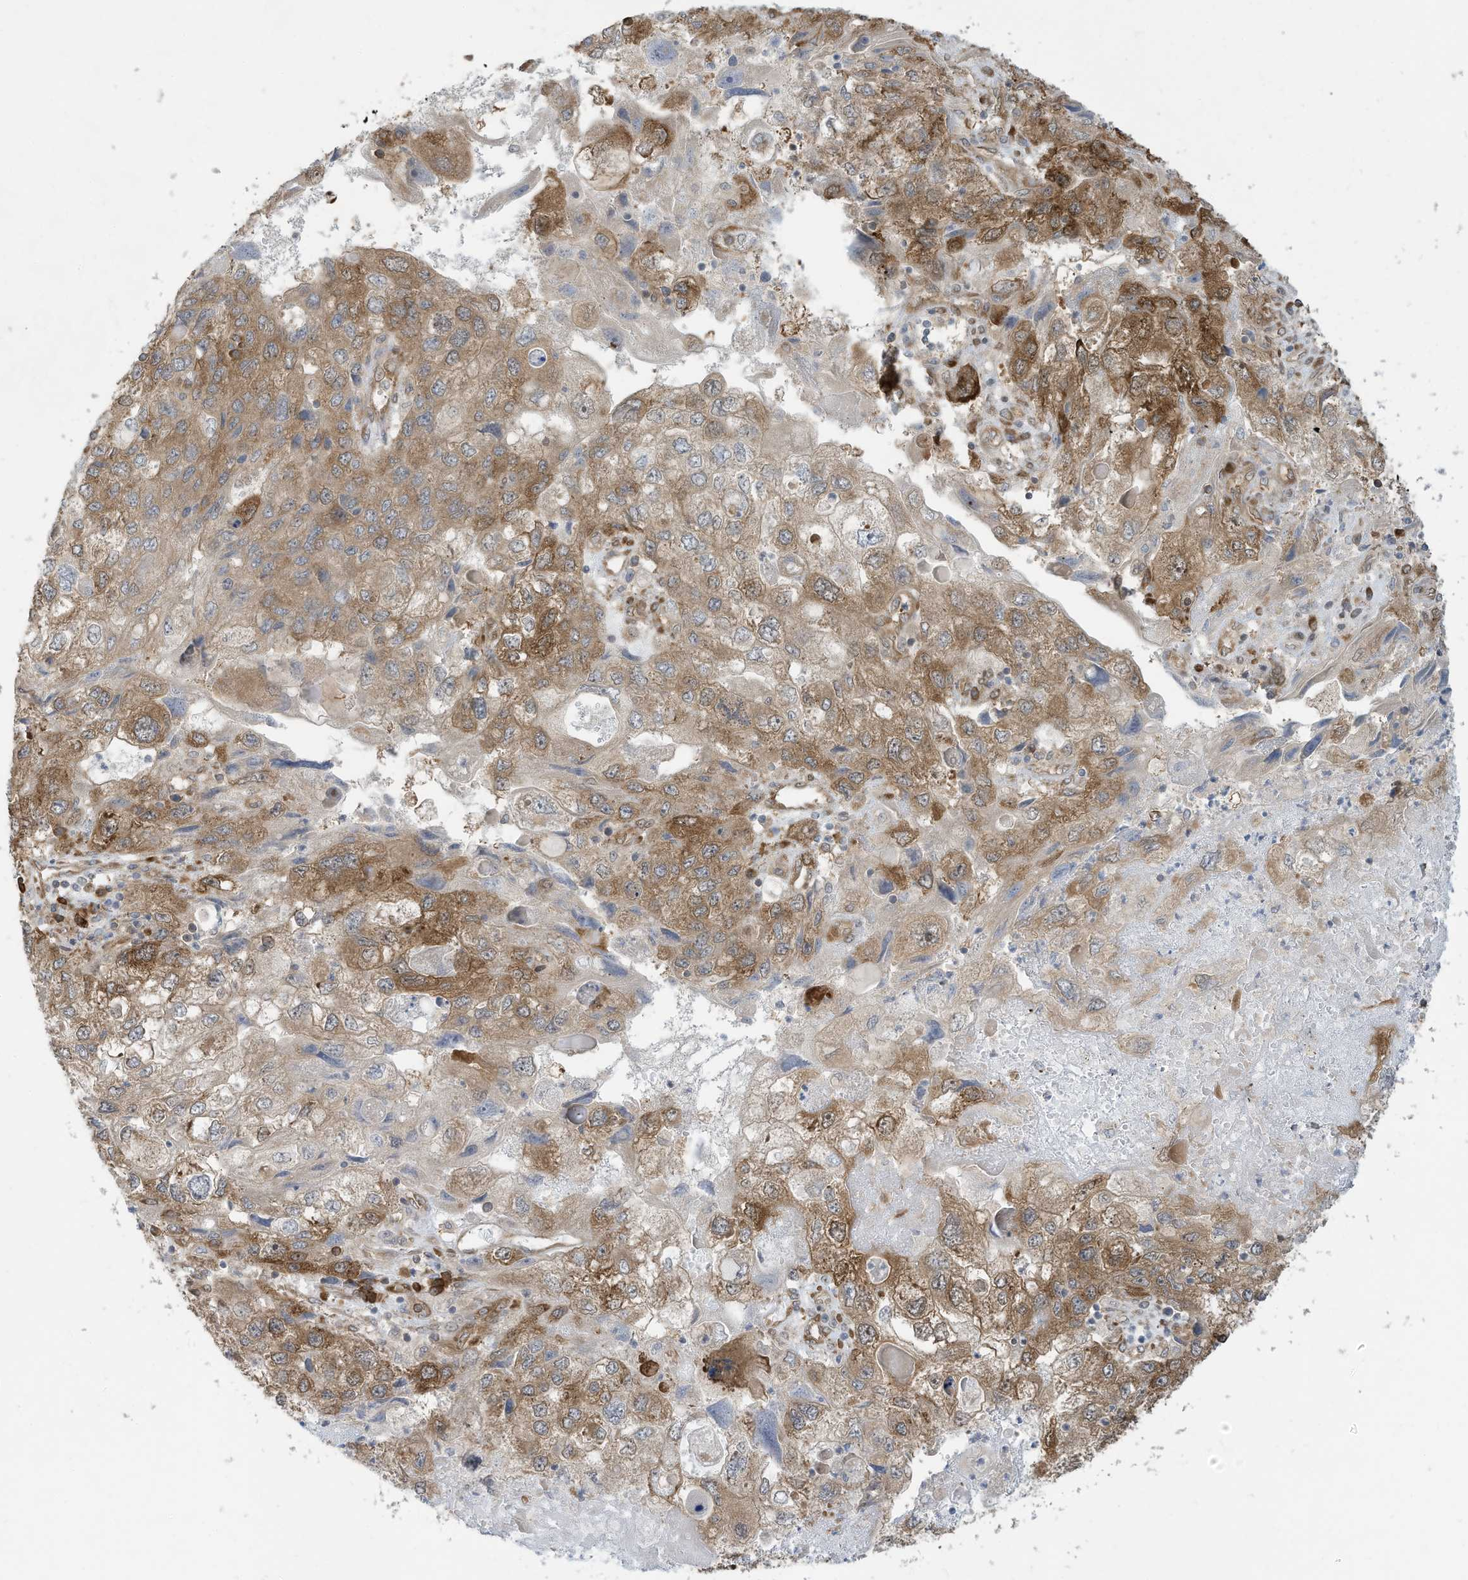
{"staining": {"intensity": "moderate", "quantity": "25%-75%", "location": "cytoplasmic/membranous"}, "tissue": "endometrial cancer", "cell_type": "Tumor cells", "image_type": "cancer", "snomed": [{"axis": "morphology", "description": "Adenocarcinoma, NOS"}, {"axis": "topography", "description": "Endometrium"}], "caption": "Protein analysis of endometrial cancer (adenocarcinoma) tissue shows moderate cytoplasmic/membranous expression in approximately 25%-75% of tumor cells.", "gene": "USE1", "patient": {"sex": "female", "age": 49}}